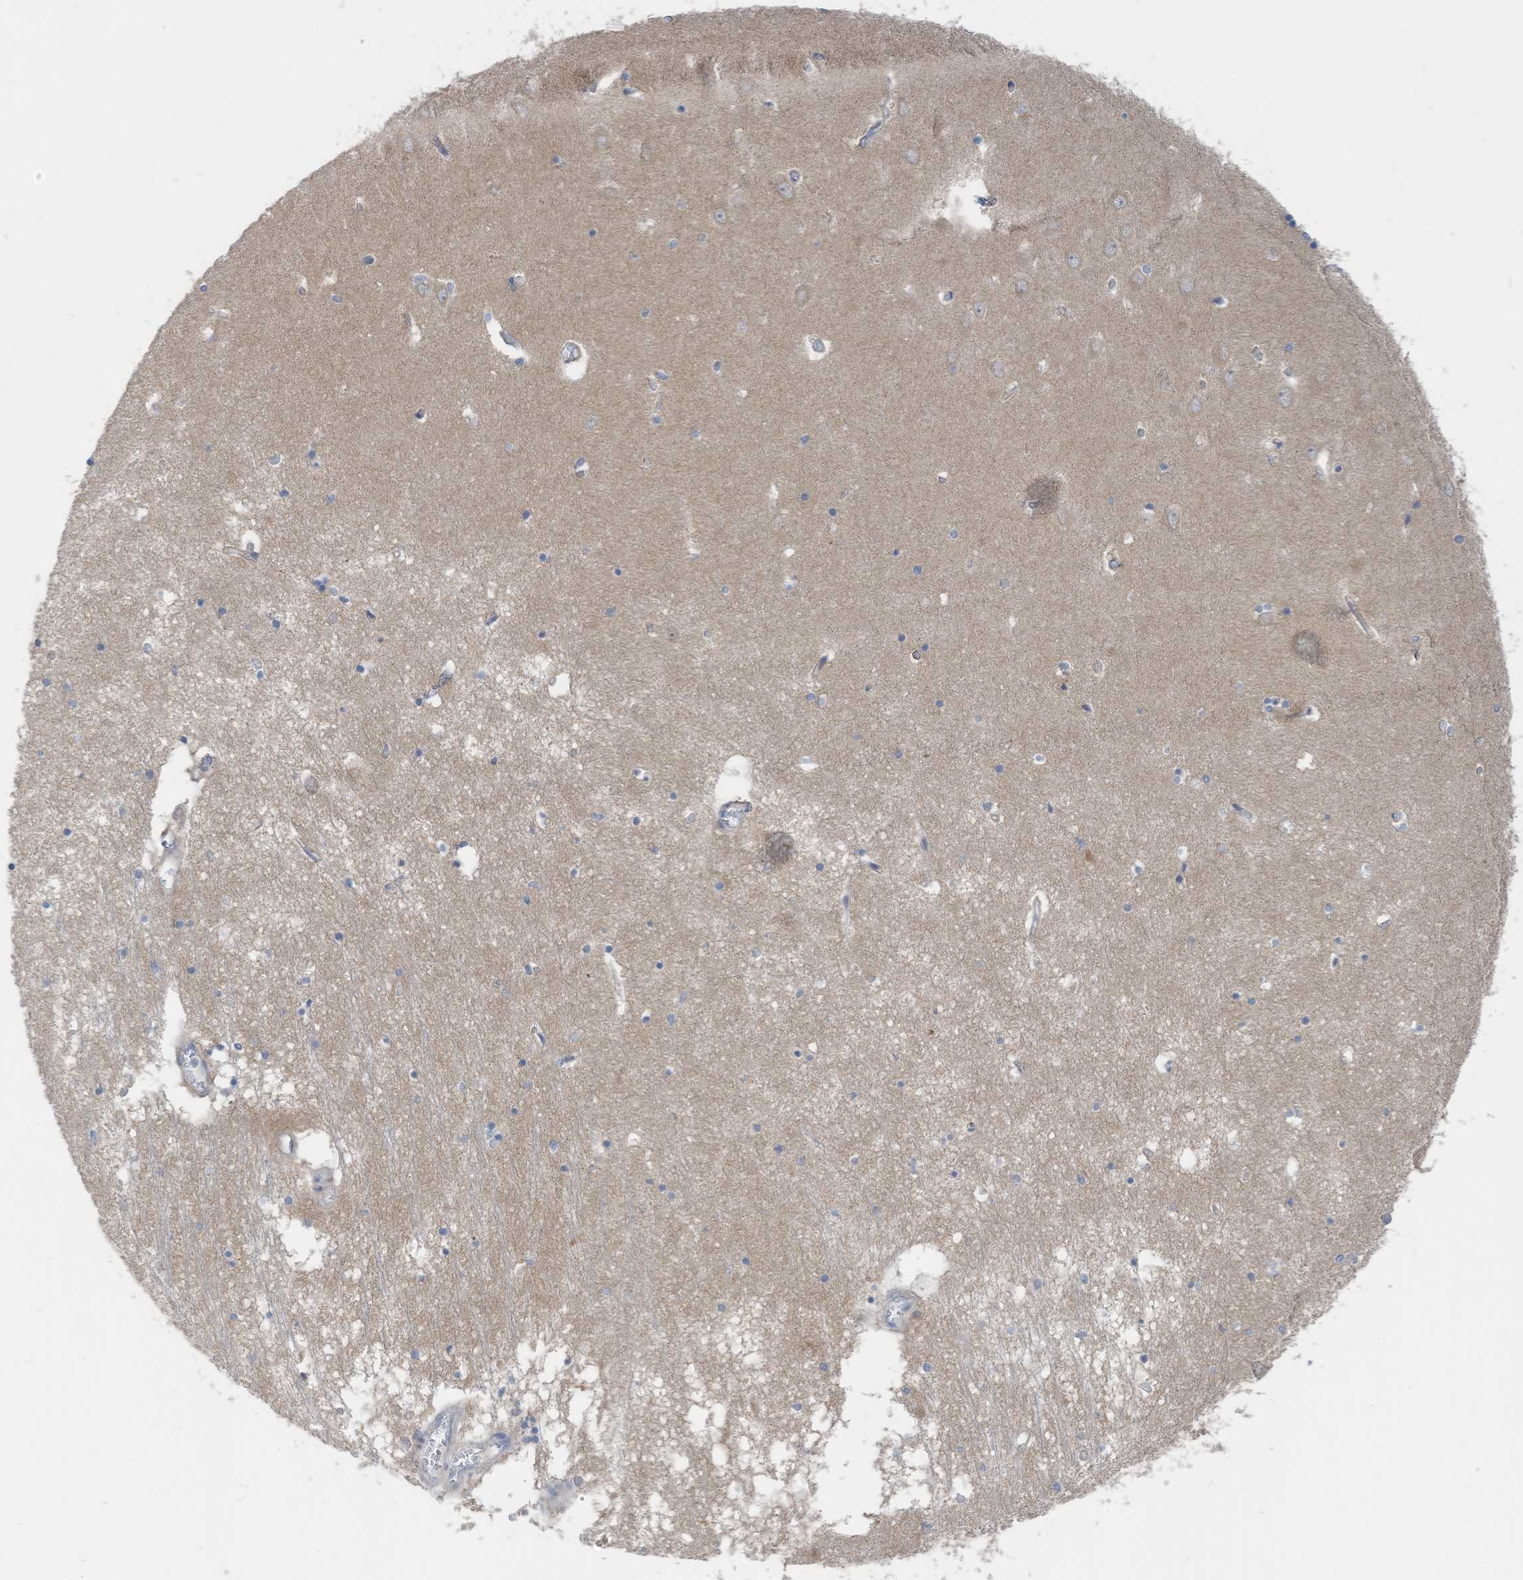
{"staining": {"intensity": "negative", "quantity": "none", "location": "none"}, "tissue": "hippocampus", "cell_type": "Glial cells", "image_type": "normal", "snomed": [{"axis": "morphology", "description": "Normal tissue, NOS"}, {"axis": "topography", "description": "Hippocampus"}], "caption": "IHC of normal human hippocampus exhibits no staining in glial cells.", "gene": "LDAH", "patient": {"sex": "male", "age": 70}}